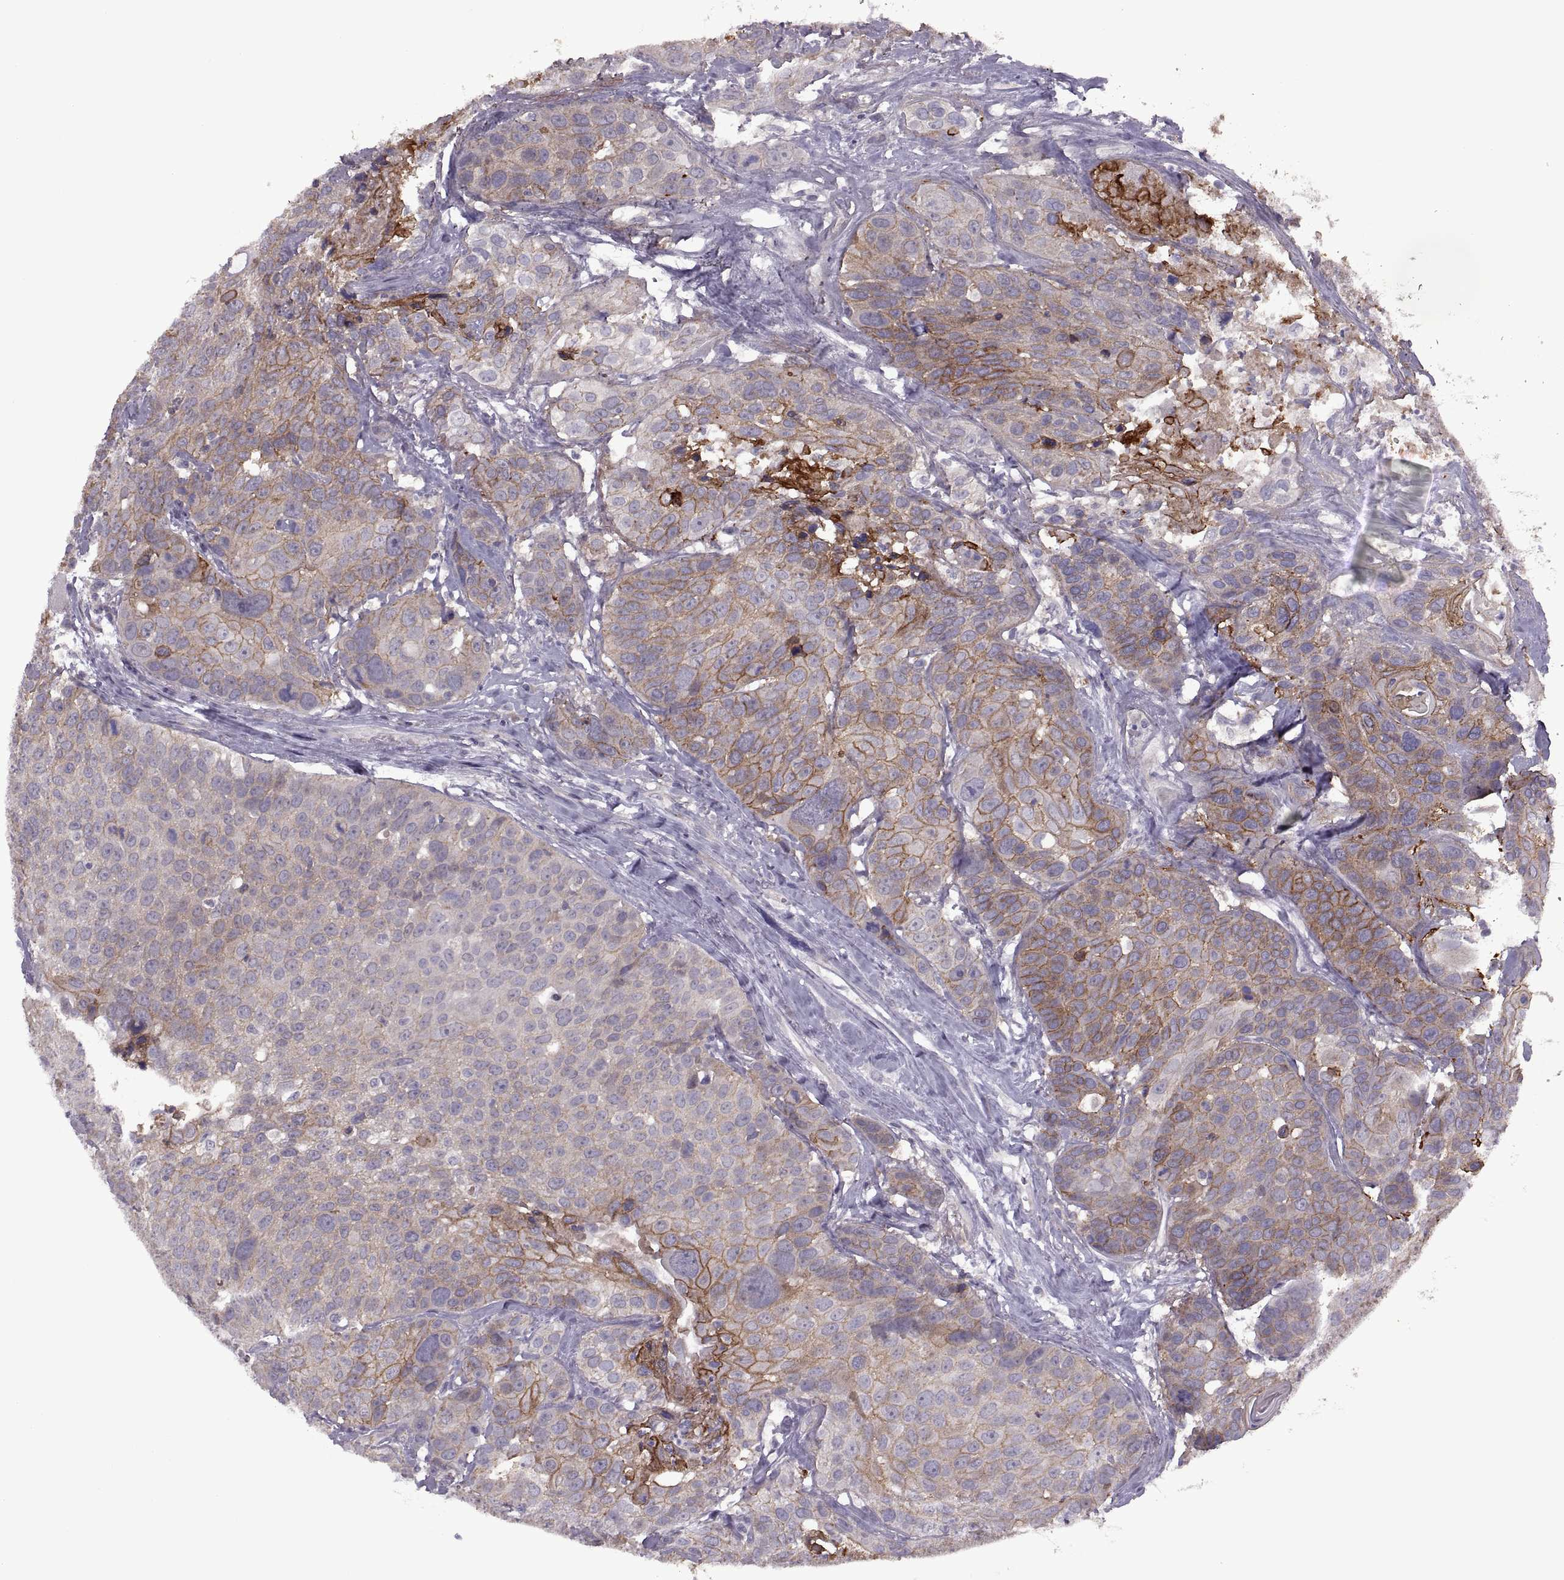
{"staining": {"intensity": "moderate", "quantity": "<25%", "location": "cytoplasmic/membranous"}, "tissue": "head and neck cancer", "cell_type": "Tumor cells", "image_type": "cancer", "snomed": [{"axis": "morphology", "description": "Squamous cell carcinoma, NOS"}, {"axis": "topography", "description": "Oral tissue"}, {"axis": "topography", "description": "Head-Neck"}], "caption": "Protein expression analysis of human head and neck squamous cell carcinoma reveals moderate cytoplasmic/membranous staining in about <25% of tumor cells.", "gene": "RIPK4", "patient": {"sex": "male", "age": 56}}